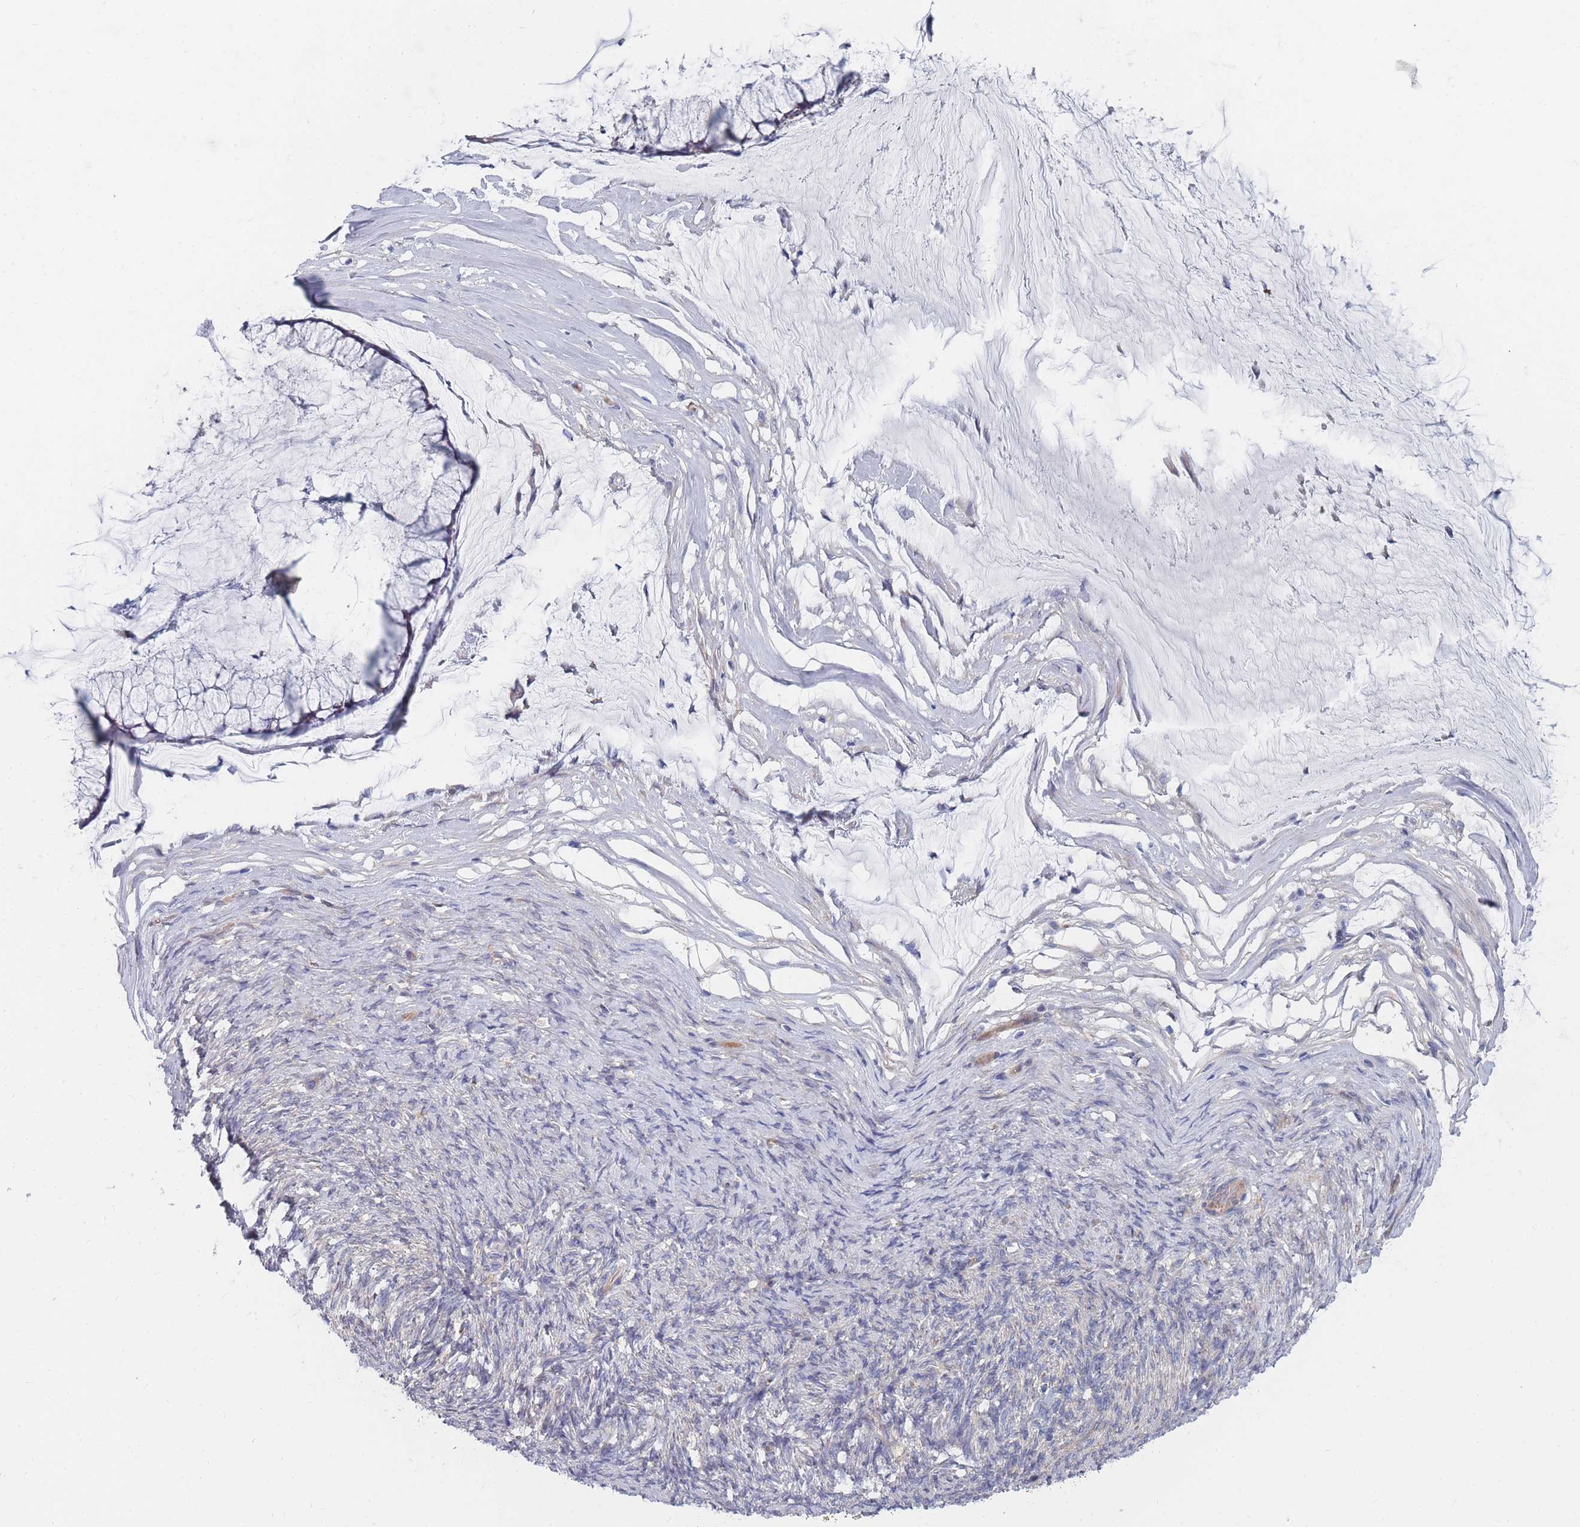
{"staining": {"intensity": "weak", "quantity": "<25%", "location": "cytoplasmic/membranous"}, "tissue": "ovarian cancer", "cell_type": "Tumor cells", "image_type": "cancer", "snomed": [{"axis": "morphology", "description": "Cystadenocarcinoma, mucinous, NOS"}, {"axis": "topography", "description": "Ovary"}], "caption": "The photomicrograph demonstrates no significant positivity in tumor cells of mucinous cystadenocarcinoma (ovarian).", "gene": "NUB1", "patient": {"sex": "female", "age": 42}}